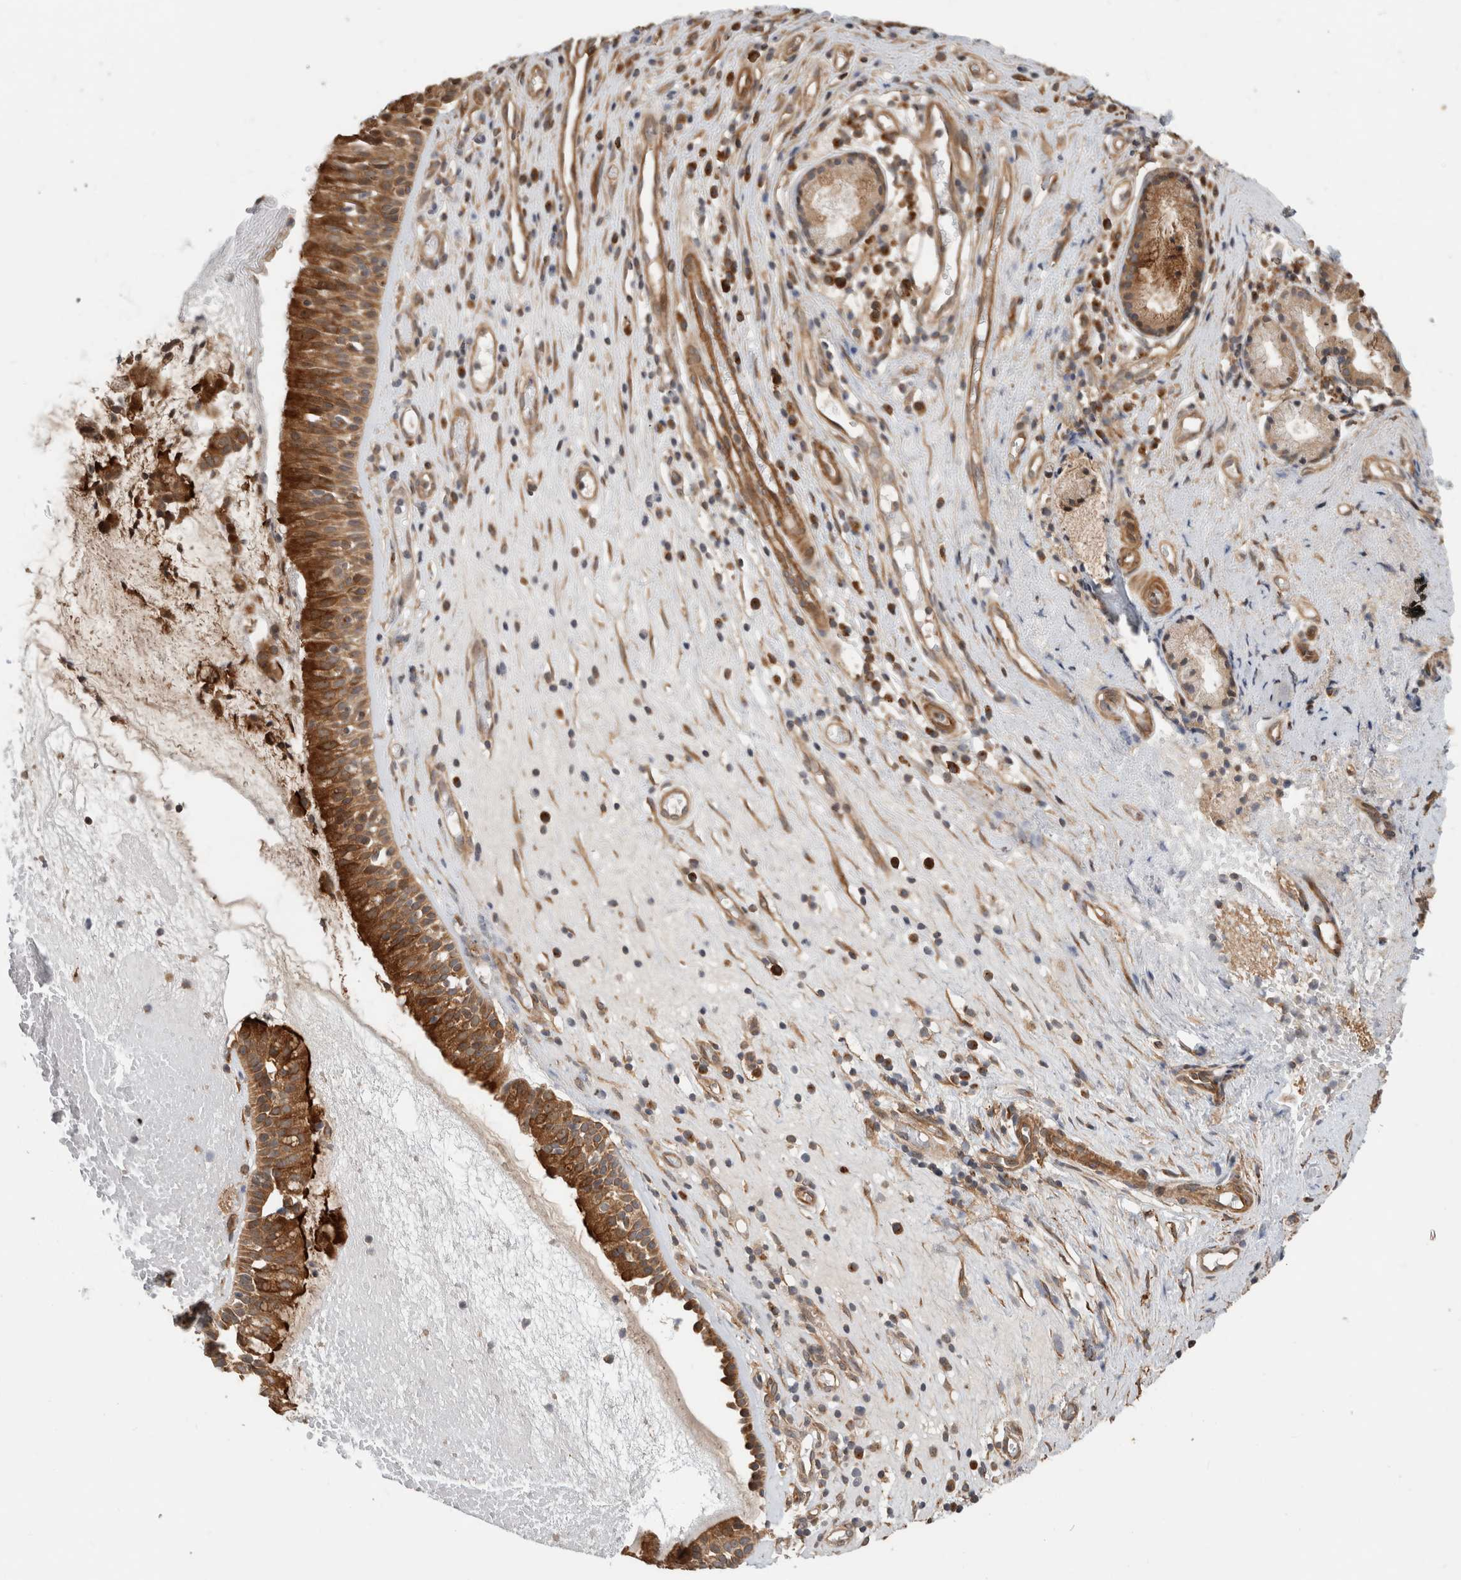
{"staining": {"intensity": "strong", "quantity": ">75%", "location": "cytoplasmic/membranous"}, "tissue": "nasopharynx", "cell_type": "Respiratory epithelial cells", "image_type": "normal", "snomed": [{"axis": "morphology", "description": "Normal tissue, NOS"}, {"axis": "topography", "description": "Nasopharynx"}], "caption": "Unremarkable nasopharynx was stained to show a protein in brown. There is high levels of strong cytoplasmic/membranous positivity in approximately >75% of respiratory epithelial cells. Immunohistochemistry (ihc) stains the protein of interest in brown and the nuclei are stained blue.", "gene": "PCDHB15", "patient": {"sex": "female", "age": 39}}